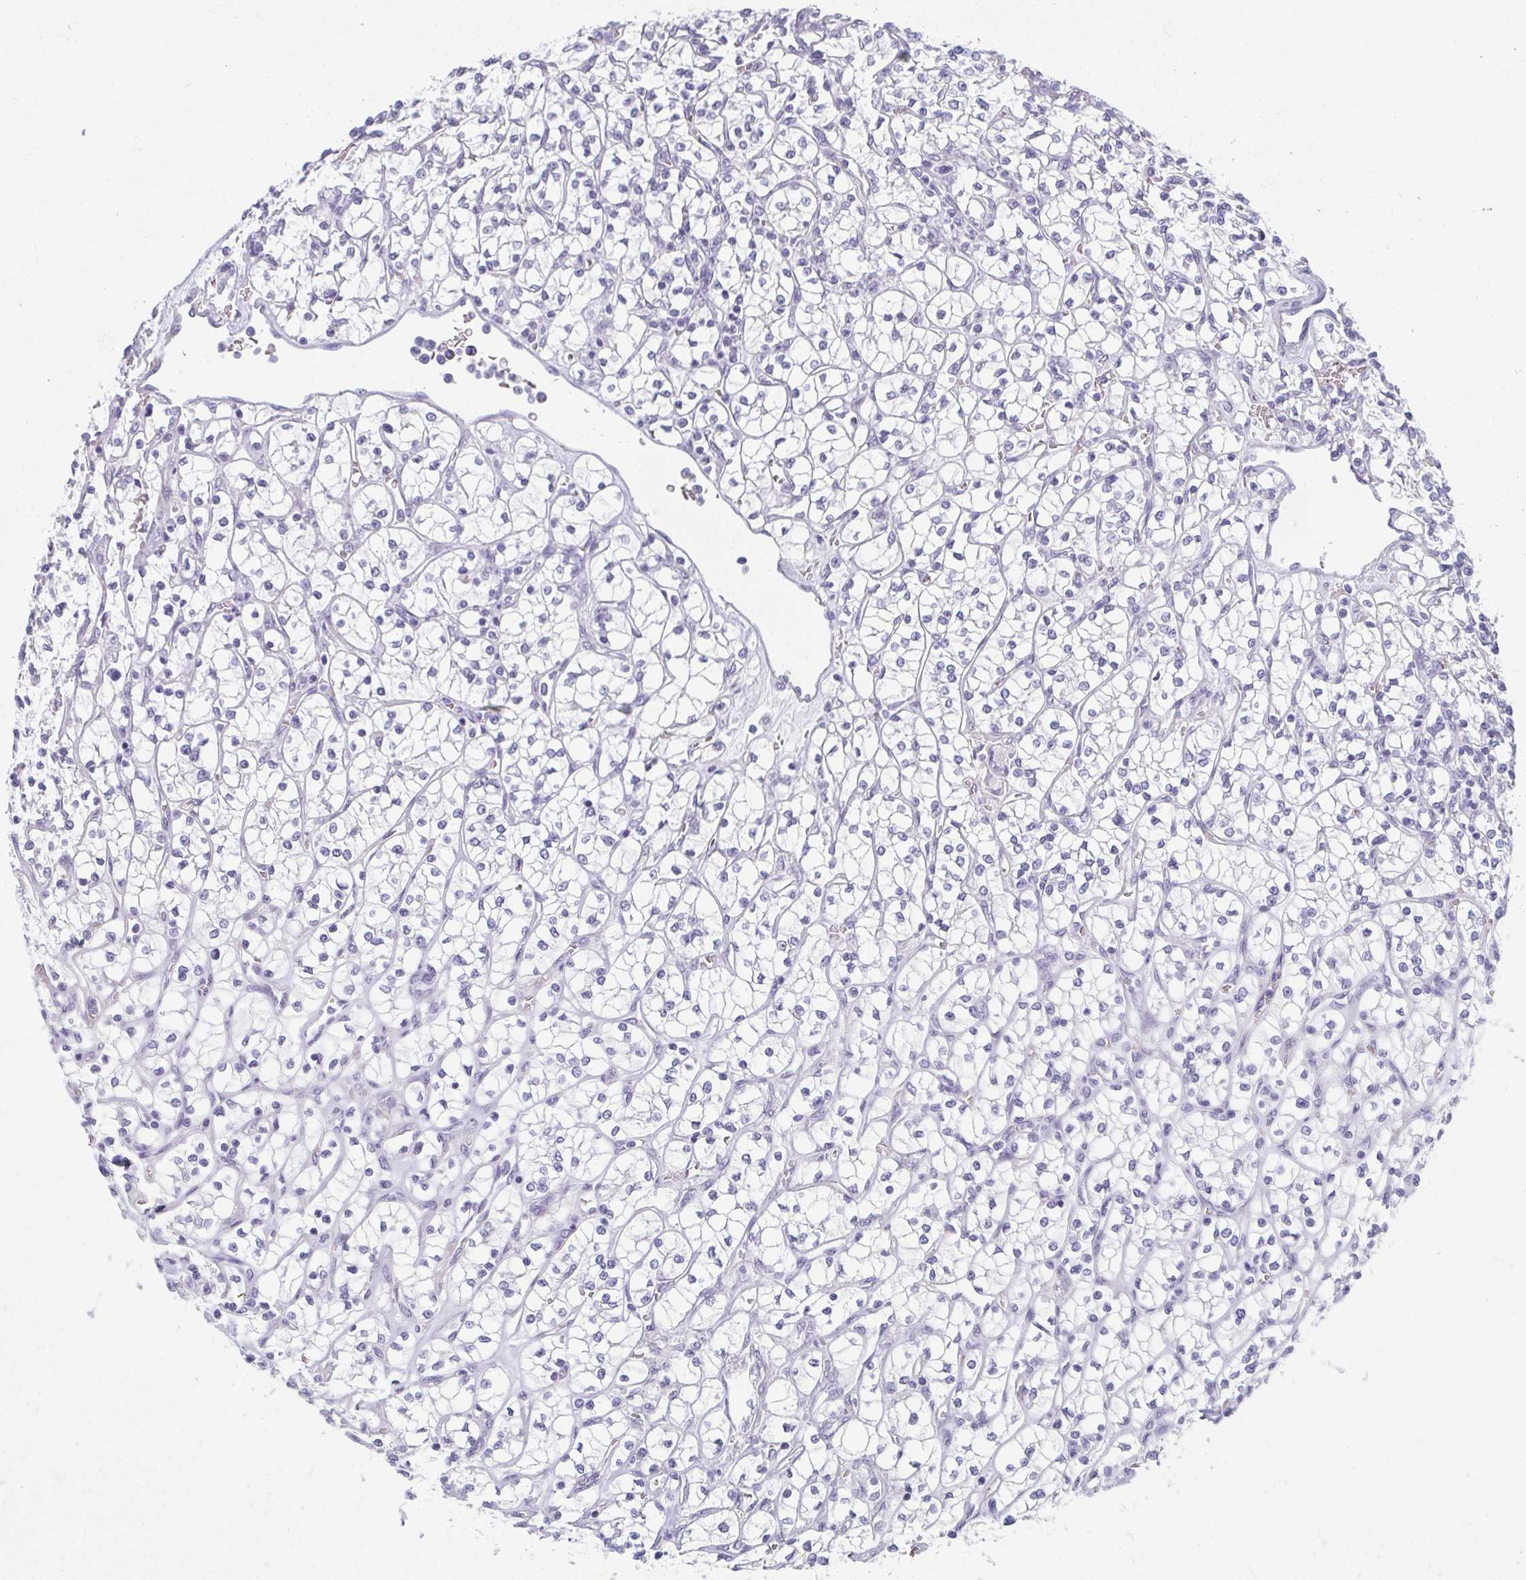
{"staining": {"intensity": "negative", "quantity": "none", "location": "none"}, "tissue": "renal cancer", "cell_type": "Tumor cells", "image_type": "cancer", "snomed": [{"axis": "morphology", "description": "Adenocarcinoma, NOS"}, {"axis": "topography", "description": "Kidney"}], "caption": "This is an IHC photomicrograph of human adenocarcinoma (renal). There is no positivity in tumor cells.", "gene": "MOBP", "patient": {"sex": "female", "age": 64}}